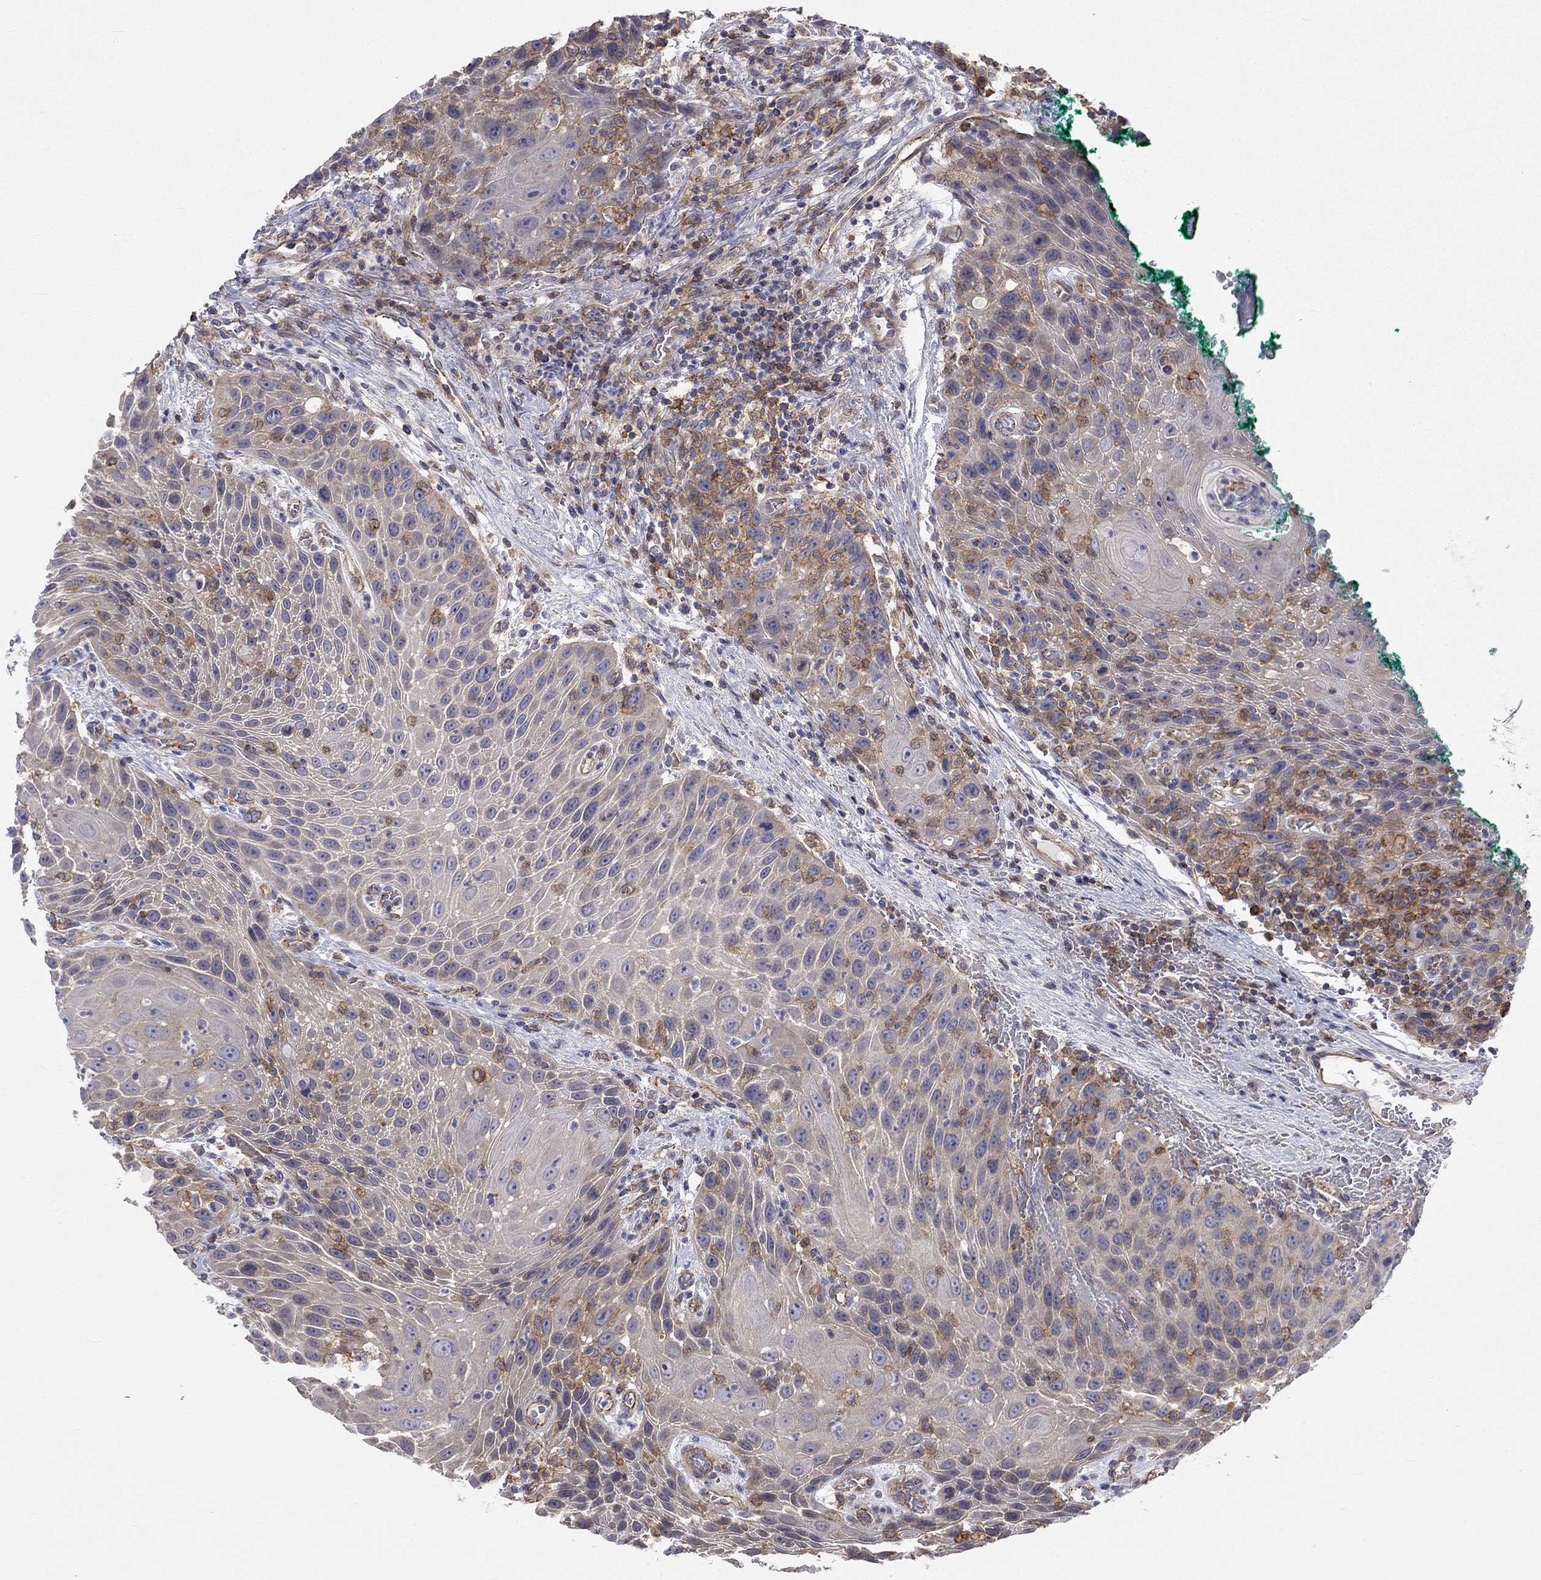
{"staining": {"intensity": "strong", "quantity": "<25%", "location": "cytoplasmic/membranous"}, "tissue": "head and neck cancer", "cell_type": "Tumor cells", "image_type": "cancer", "snomed": [{"axis": "morphology", "description": "Squamous cell carcinoma, NOS"}, {"axis": "topography", "description": "Head-Neck"}], "caption": "Immunohistochemistry (IHC) micrograph of head and neck squamous cell carcinoma stained for a protein (brown), which demonstrates medium levels of strong cytoplasmic/membranous expression in about <25% of tumor cells.", "gene": "PCDHGA10", "patient": {"sex": "male", "age": 69}}